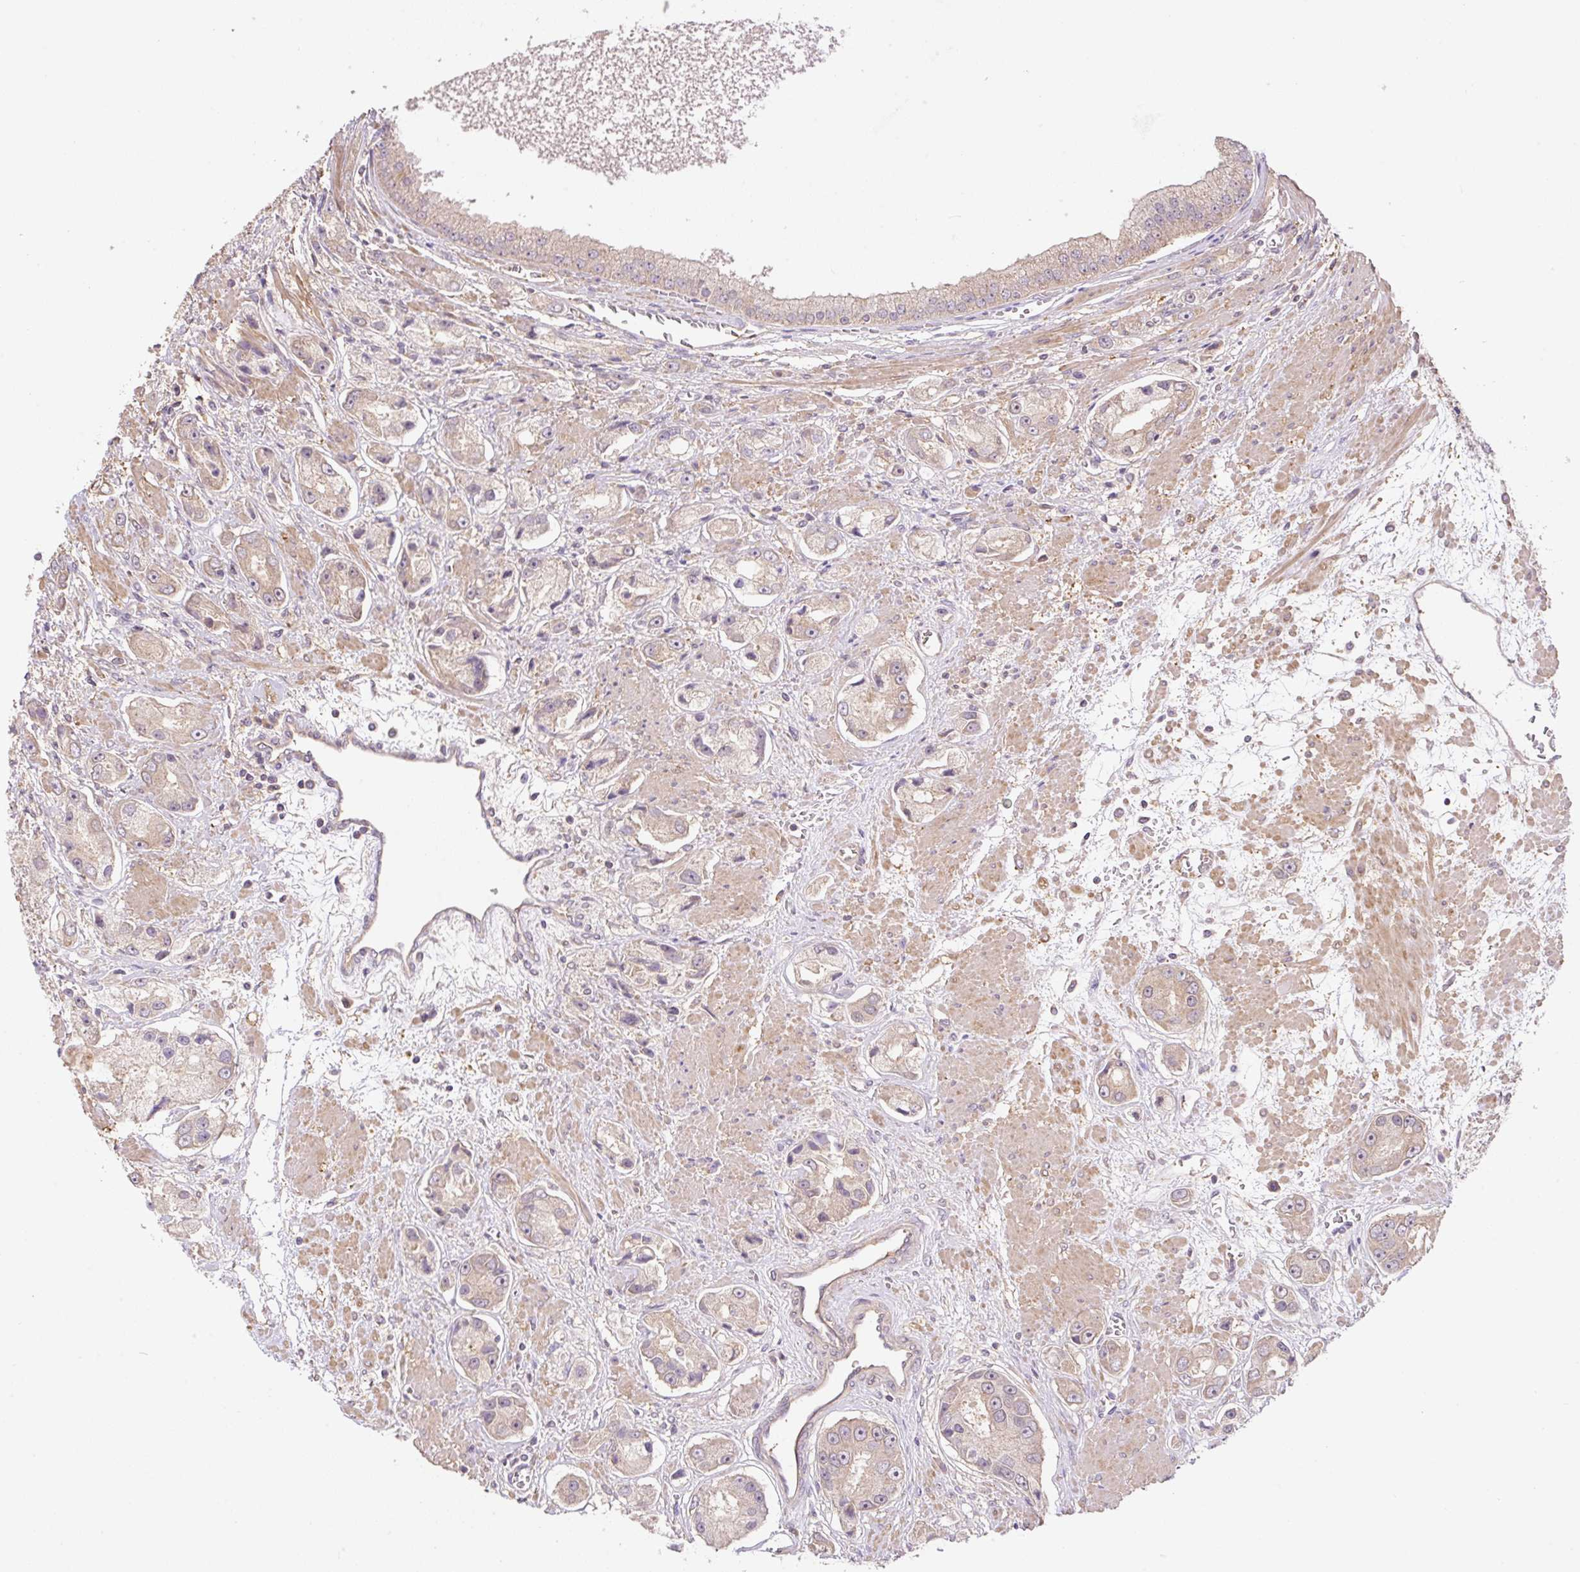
{"staining": {"intensity": "negative", "quantity": "none", "location": "none"}, "tissue": "prostate cancer", "cell_type": "Tumor cells", "image_type": "cancer", "snomed": [{"axis": "morphology", "description": "Adenocarcinoma, High grade"}, {"axis": "topography", "description": "Prostate"}], "caption": "Immunohistochemistry (IHC) histopathology image of neoplastic tissue: human high-grade adenocarcinoma (prostate) stained with DAB shows no significant protein expression in tumor cells. (DAB immunohistochemistry (IHC) visualized using brightfield microscopy, high magnification).", "gene": "COX8A", "patient": {"sex": "male", "age": 67}}